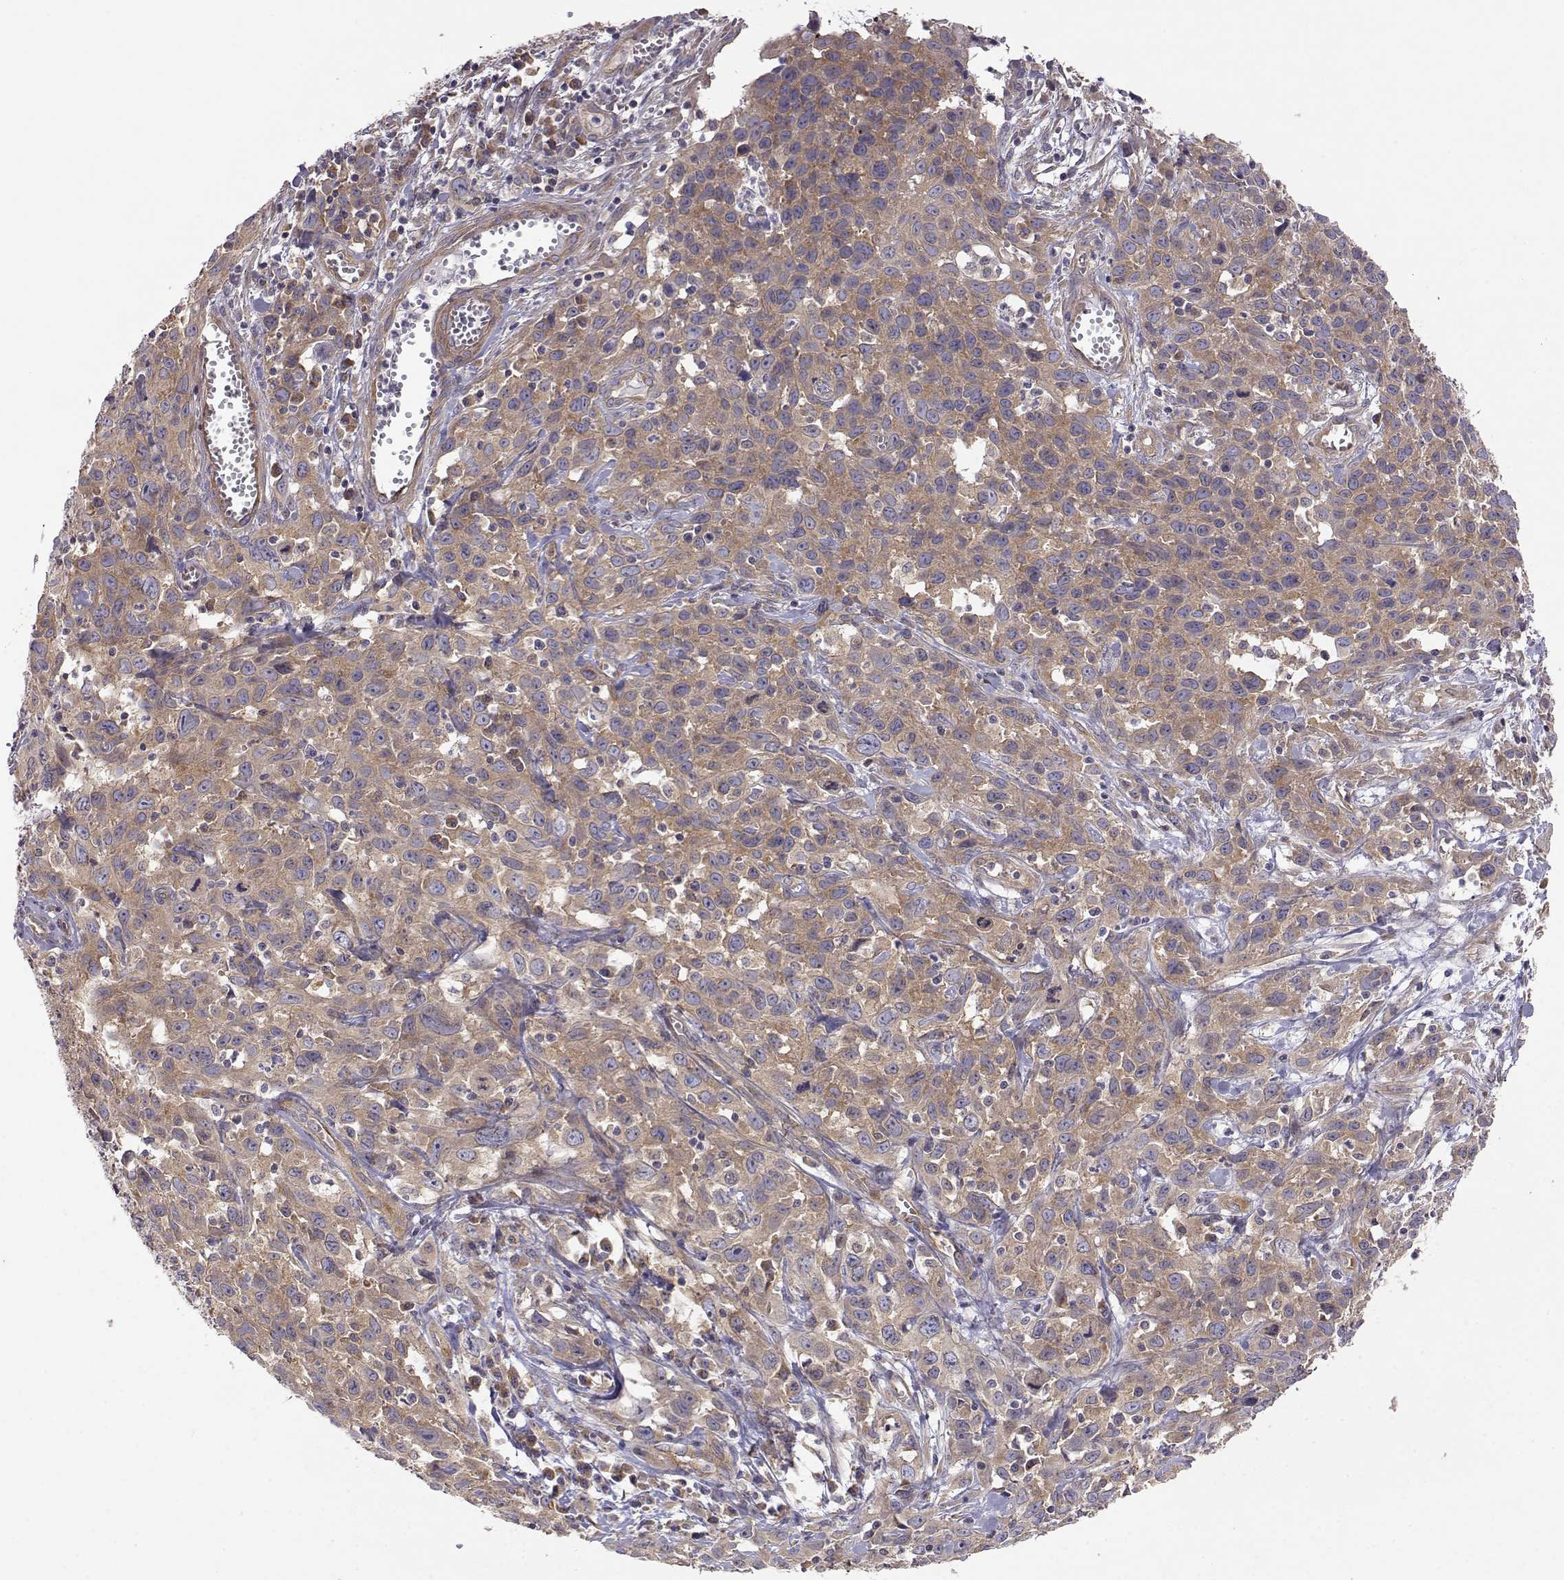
{"staining": {"intensity": "moderate", "quantity": ">75%", "location": "cytoplasmic/membranous"}, "tissue": "cervical cancer", "cell_type": "Tumor cells", "image_type": "cancer", "snomed": [{"axis": "morphology", "description": "Squamous cell carcinoma, NOS"}, {"axis": "topography", "description": "Cervix"}], "caption": "Immunohistochemical staining of cervical squamous cell carcinoma reveals medium levels of moderate cytoplasmic/membranous protein expression in about >75% of tumor cells. (Stains: DAB in brown, nuclei in blue, Microscopy: brightfield microscopy at high magnification).", "gene": "PAIP1", "patient": {"sex": "female", "age": 38}}